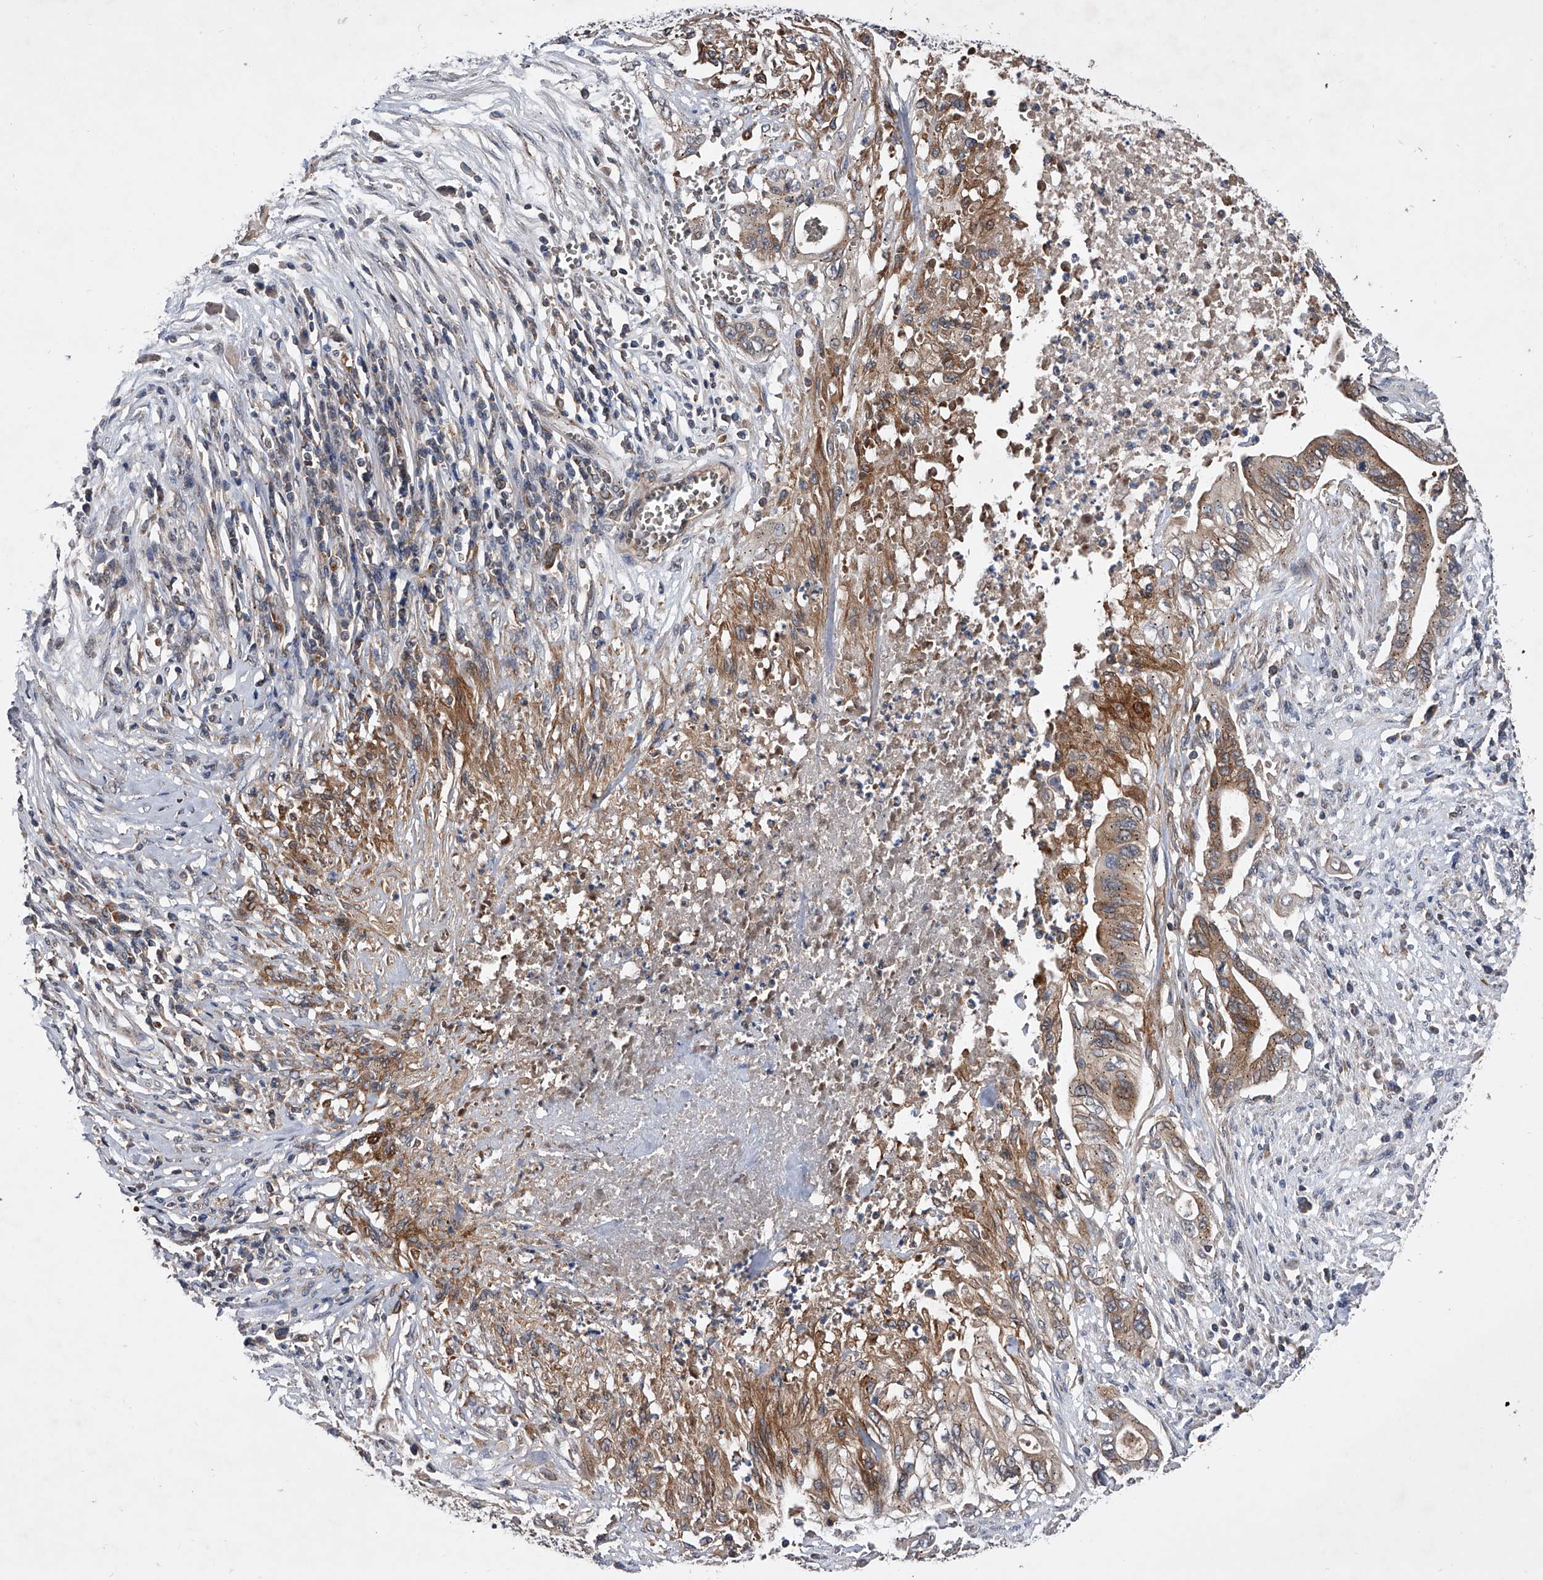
{"staining": {"intensity": "moderate", "quantity": "25%-75%", "location": "cytoplasmic/membranous"}, "tissue": "pancreatic cancer", "cell_type": "Tumor cells", "image_type": "cancer", "snomed": [{"axis": "morphology", "description": "Adenocarcinoma, NOS"}, {"axis": "topography", "description": "Pancreas"}], "caption": "About 25%-75% of tumor cells in human pancreatic adenocarcinoma exhibit moderate cytoplasmic/membranous protein positivity as visualized by brown immunohistochemical staining.", "gene": "ZNF30", "patient": {"sex": "male", "age": 58}}